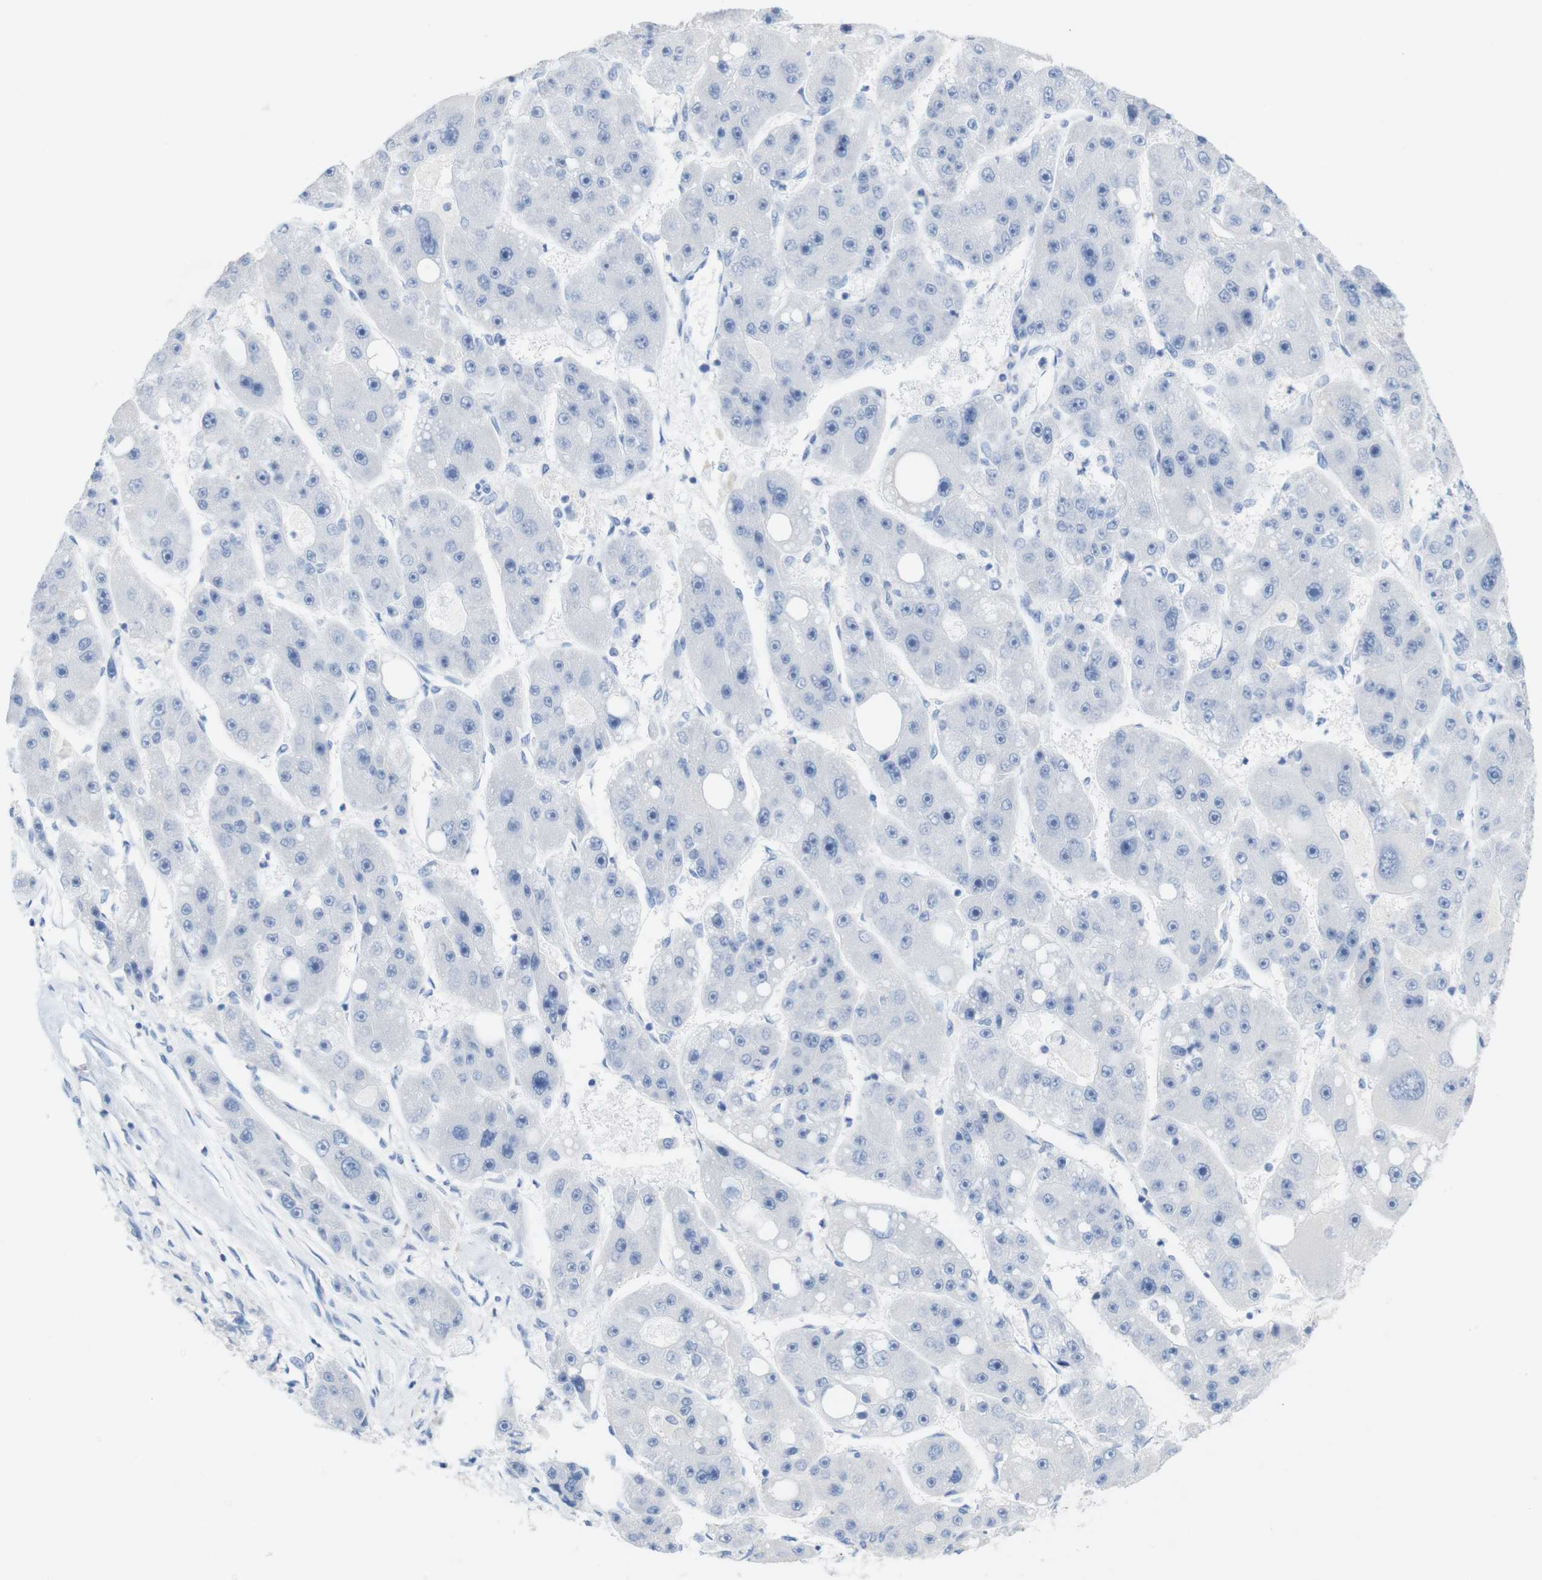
{"staining": {"intensity": "negative", "quantity": "none", "location": "none"}, "tissue": "liver cancer", "cell_type": "Tumor cells", "image_type": "cancer", "snomed": [{"axis": "morphology", "description": "Carcinoma, Hepatocellular, NOS"}, {"axis": "topography", "description": "Liver"}], "caption": "This is an immunohistochemistry (IHC) image of human liver cancer. There is no expression in tumor cells.", "gene": "LAG3", "patient": {"sex": "female", "age": 61}}